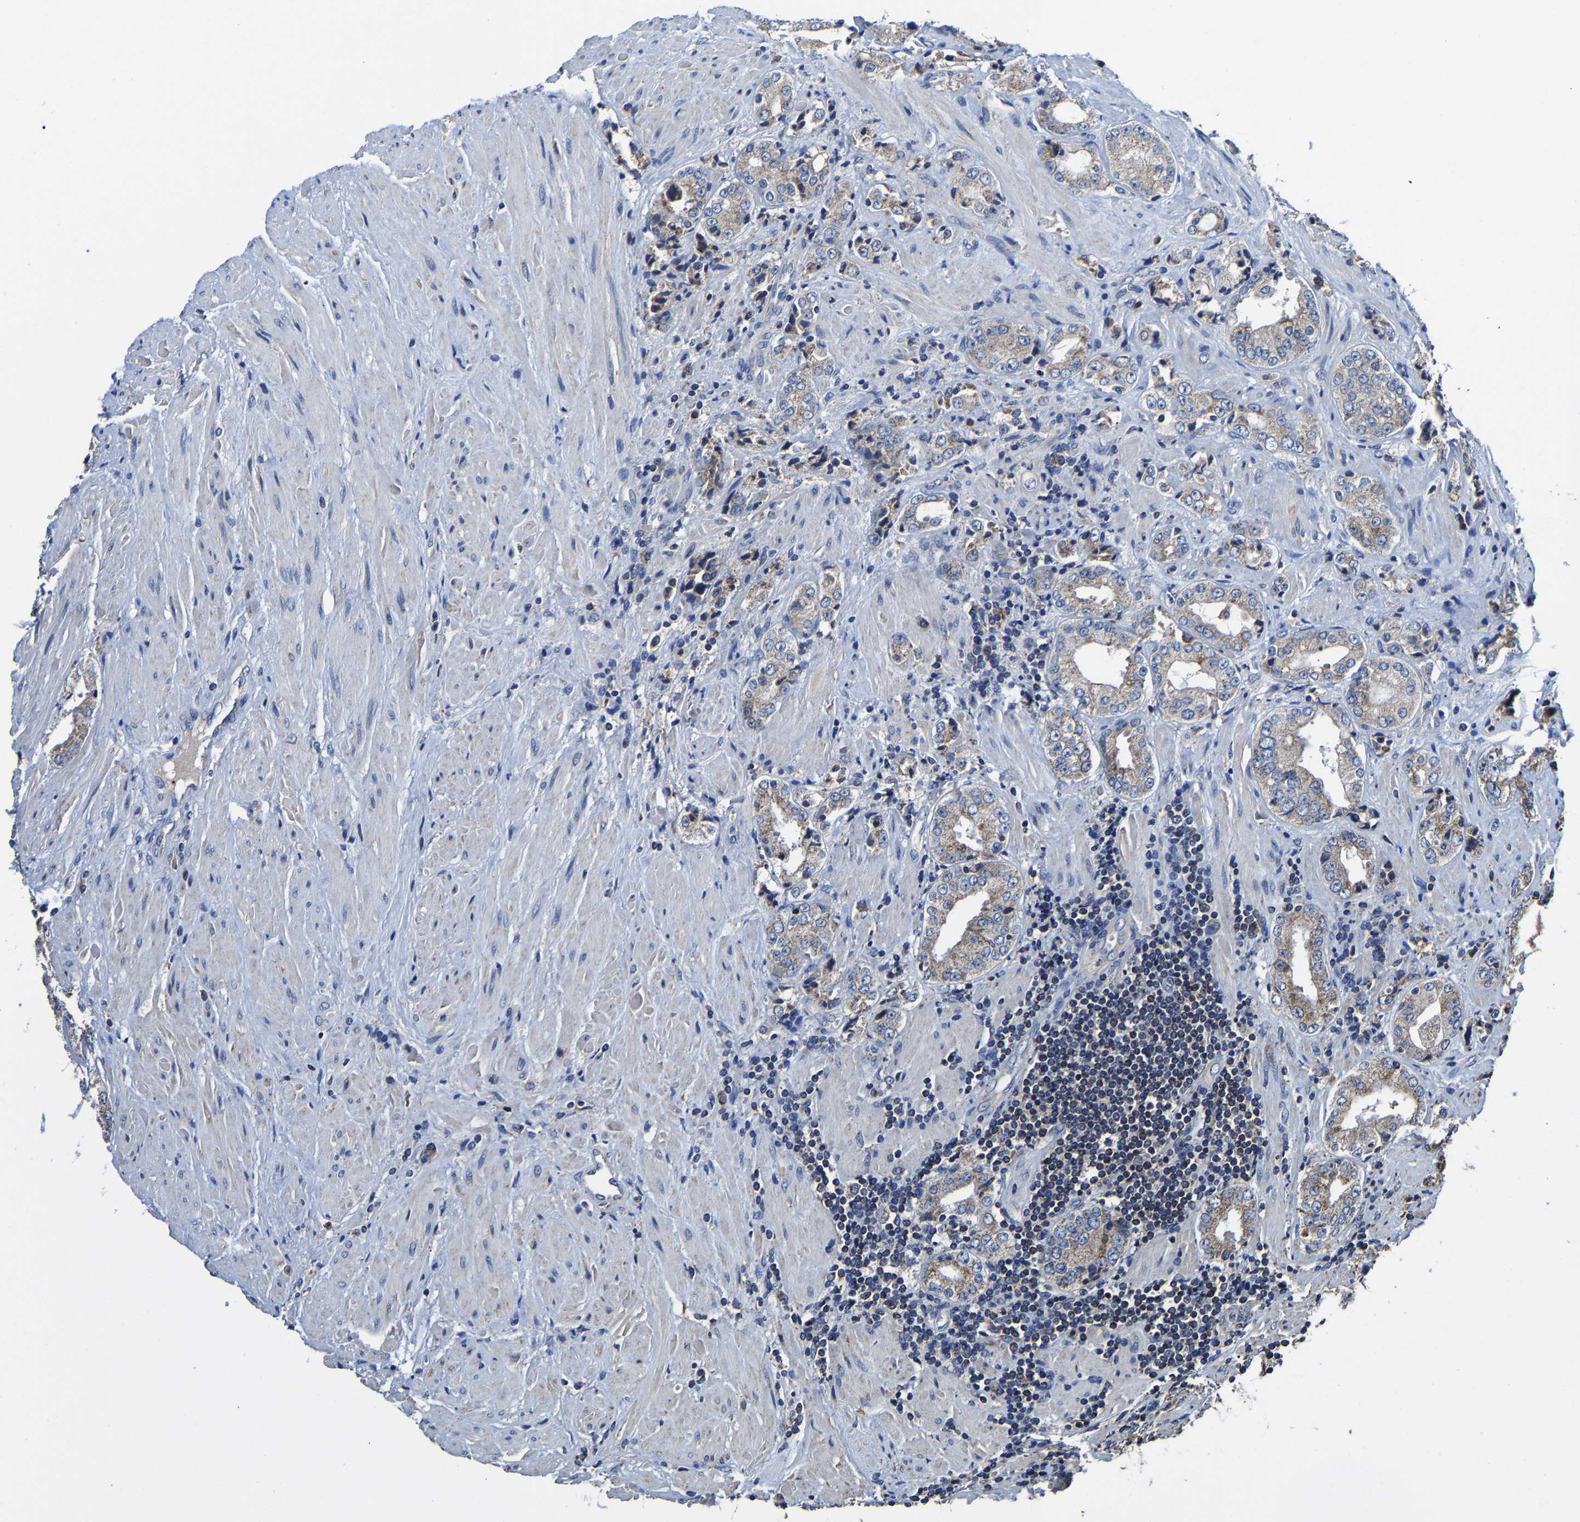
{"staining": {"intensity": "weak", "quantity": "25%-75%", "location": "cytoplasmic/membranous"}, "tissue": "prostate cancer", "cell_type": "Tumor cells", "image_type": "cancer", "snomed": [{"axis": "morphology", "description": "Adenocarcinoma, High grade"}, {"axis": "topography", "description": "Prostate"}], "caption": "Prostate cancer (adenocarcinoma (high-grade)) stained with a protein marker demonstrates weak staining in tumor cells.", "gene": "ZCCHC7", "patient": {"sex": "male", "age": 61}}